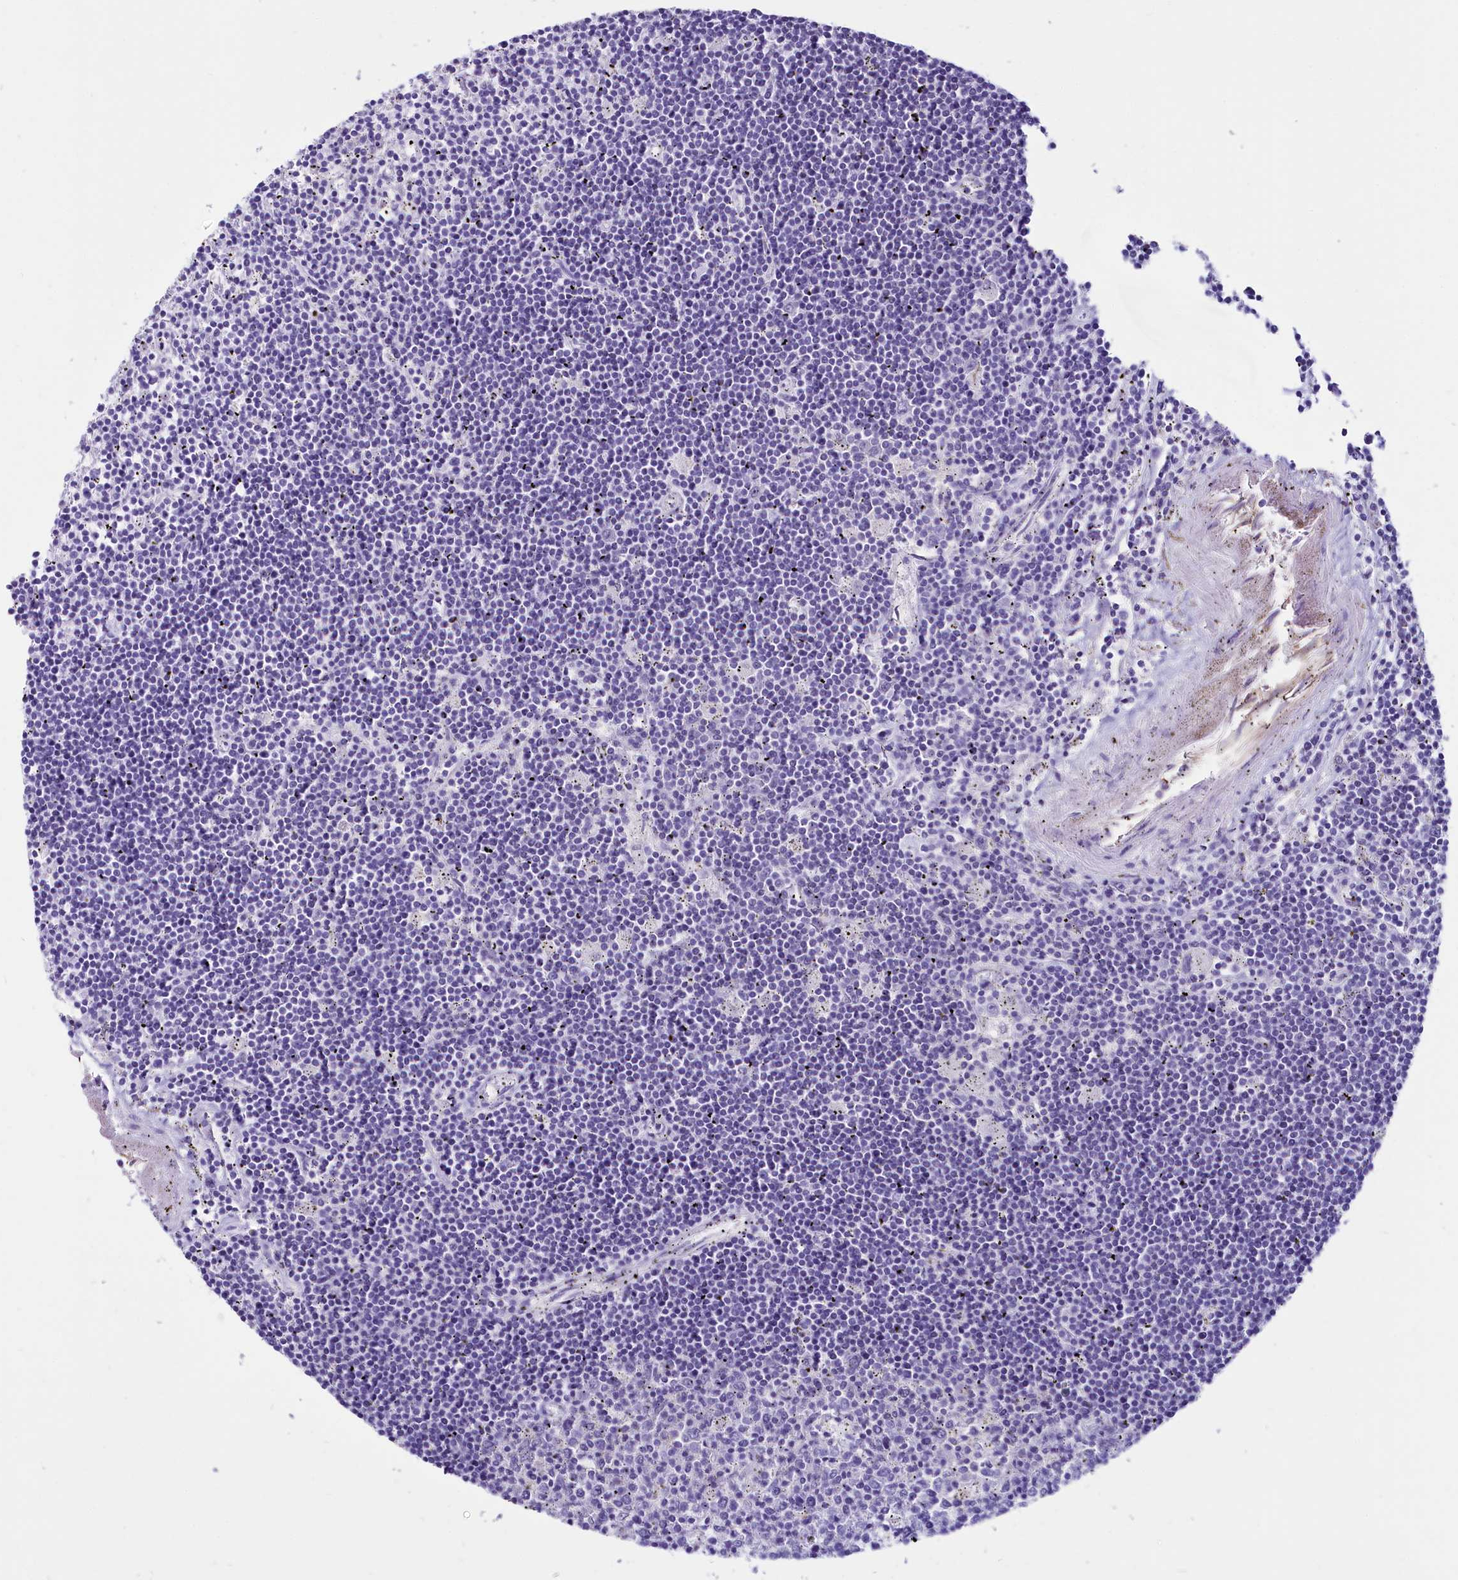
{"staining": {"intensity": "negative", "quantity": "none", "location": "none"}, "tissue": "lymphoma", "cell_type": "Tumor cells", "image_type": "cancer", "snomed": [{"axis": "morphology", "description": "Malignant lymphoma, non-Hodgkin's type, Low grade"}, {"axis": "topography", "description": "Spleen"}], "caption": "A micrograph of human malignant lymphoma, non-Hodgkin's type (low-grade) is negative for staining in tumor cells. (DAB IHC, high magnification).", "gene": "PROCR", "patient": {"sex": "male", "age": 76}}